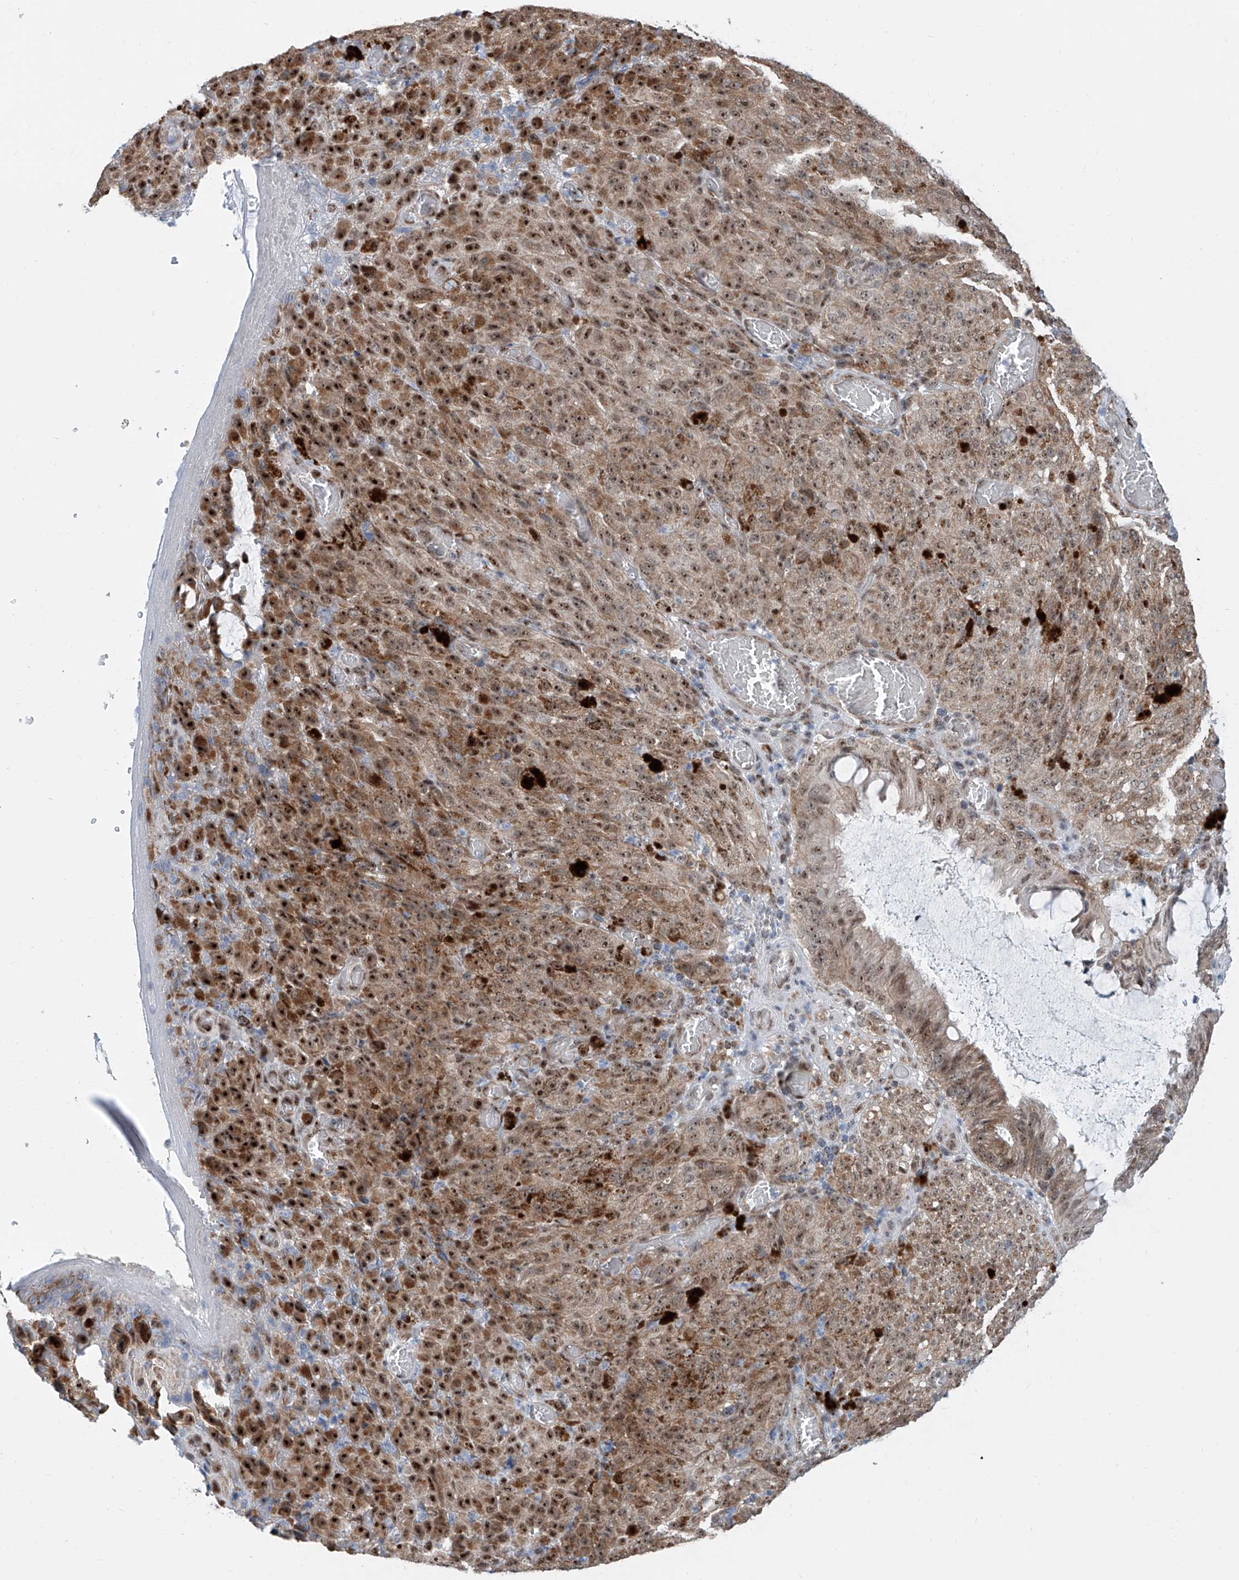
{"staining": {"intensity": "moderate", "quantity": ">75%", "location": "cytoplasmic/membranous,nuclear"}, "tissue": "melanoma", "cell_type": "Tumor cells", "image_type": "cancer", "snomed": [{"axis": "morphology", "description": "Malignant melanoma, NOS"}, {"axis": "topography", "description": "Rectum"}], "caption": "About >75% of tumor cells in human malignant melanoma demonstrate moderate cytoplasmic/membranous and nuclear protein staining as visualized by brown immunohistochemical staining.", "gene": "SDE2", "patient": {"sex": "female", "age": 81}}